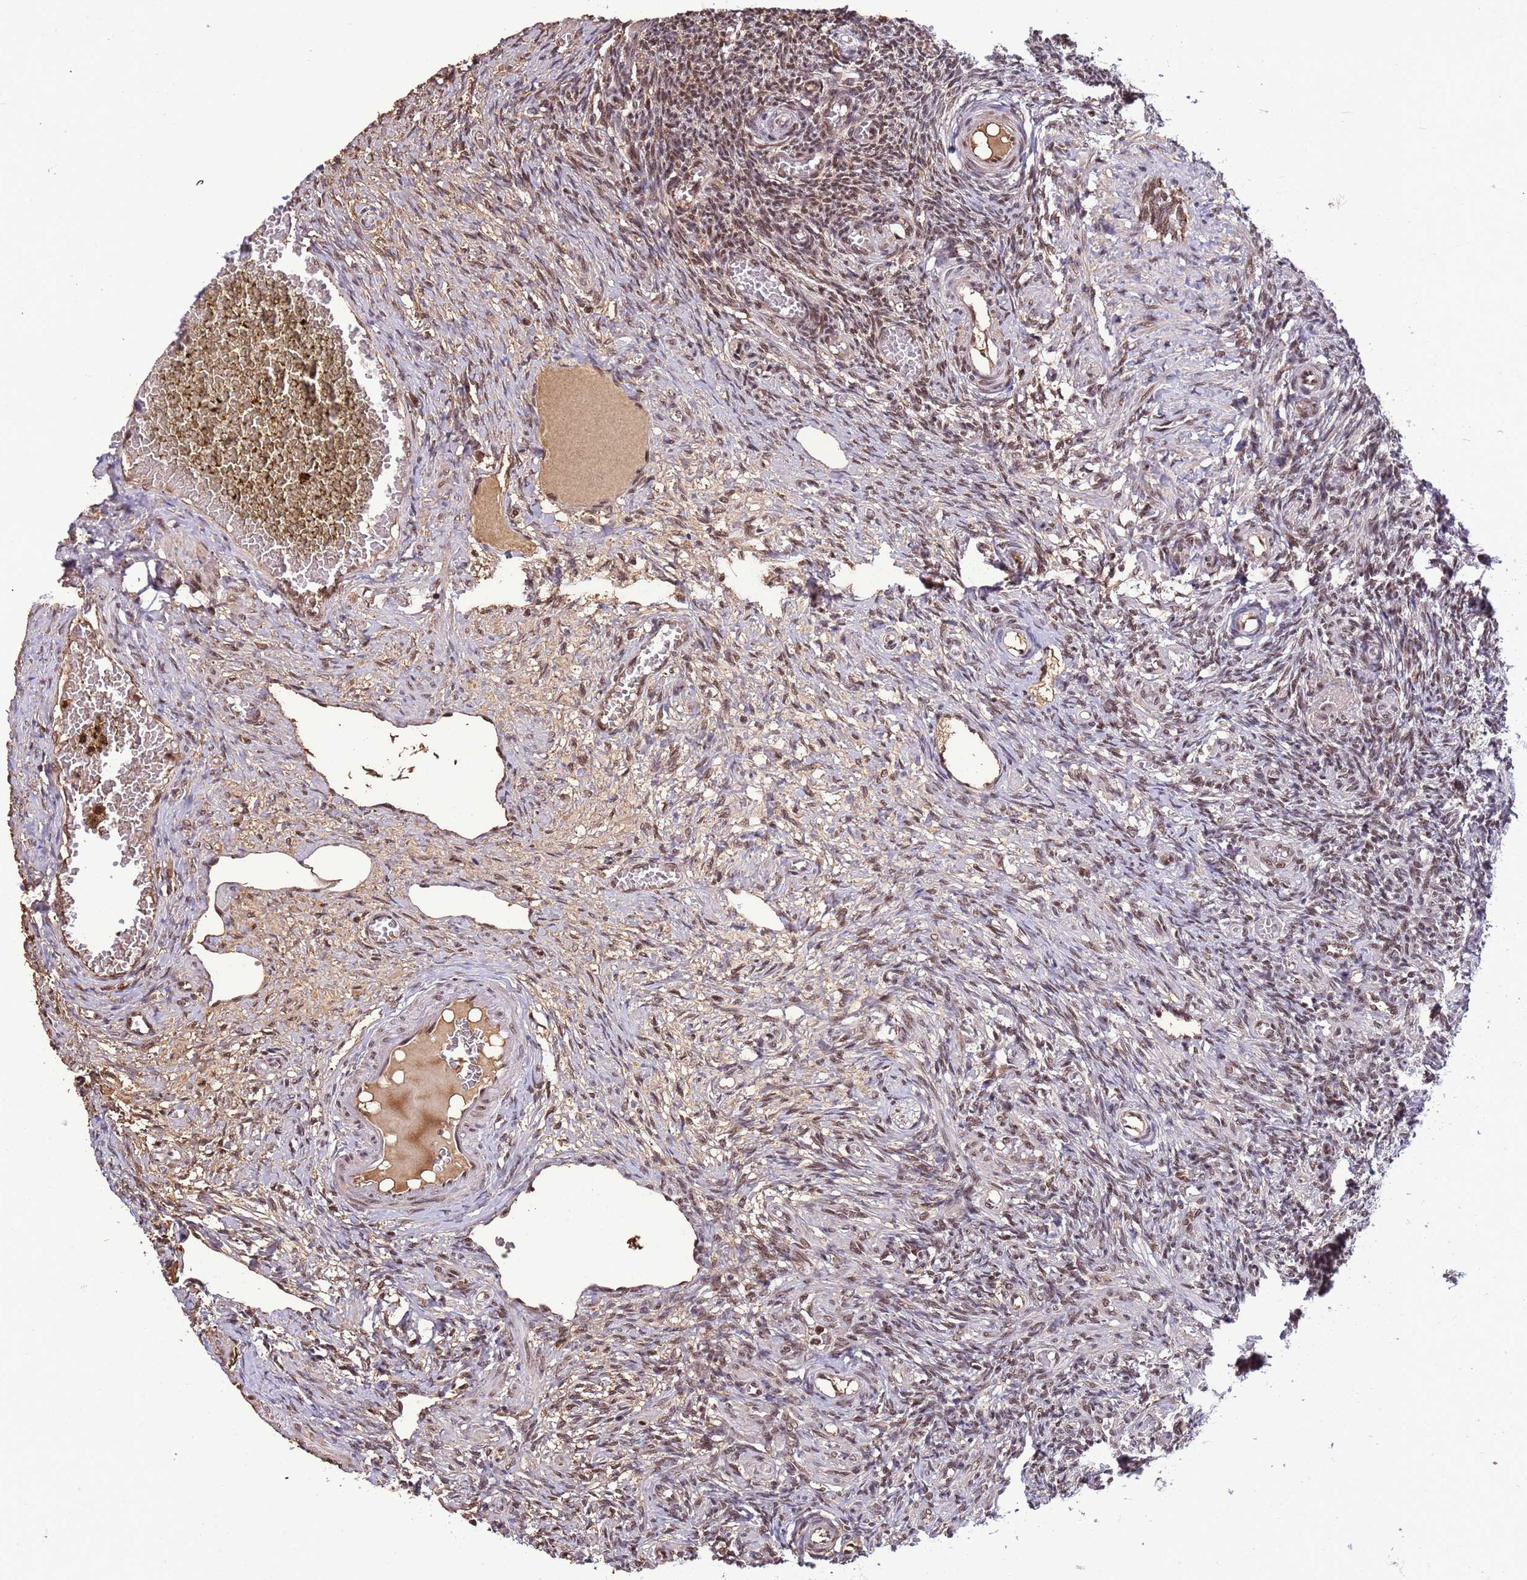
{"staining": {"intensity": "moderate", "quantity": ">75%", "location": "nuclear"}, "tissue": "ovary", "cell_type": "Ovarian stroma cells", "image_type": "normal", "snomed": [{"axis": "morphology", "description": "Normal tissue, NOS"}, {"axis": "topography", "description": "Ovary"}], "caption": "A photomicrograph of human ovary stained for a protein demonstrates moderate nuclear brown staining in ovarian stroma cells. (IHC, brightfield microscopy, high magnification).", "gene": "SRRT", "patient": {"sex": "female", "age": 27}}